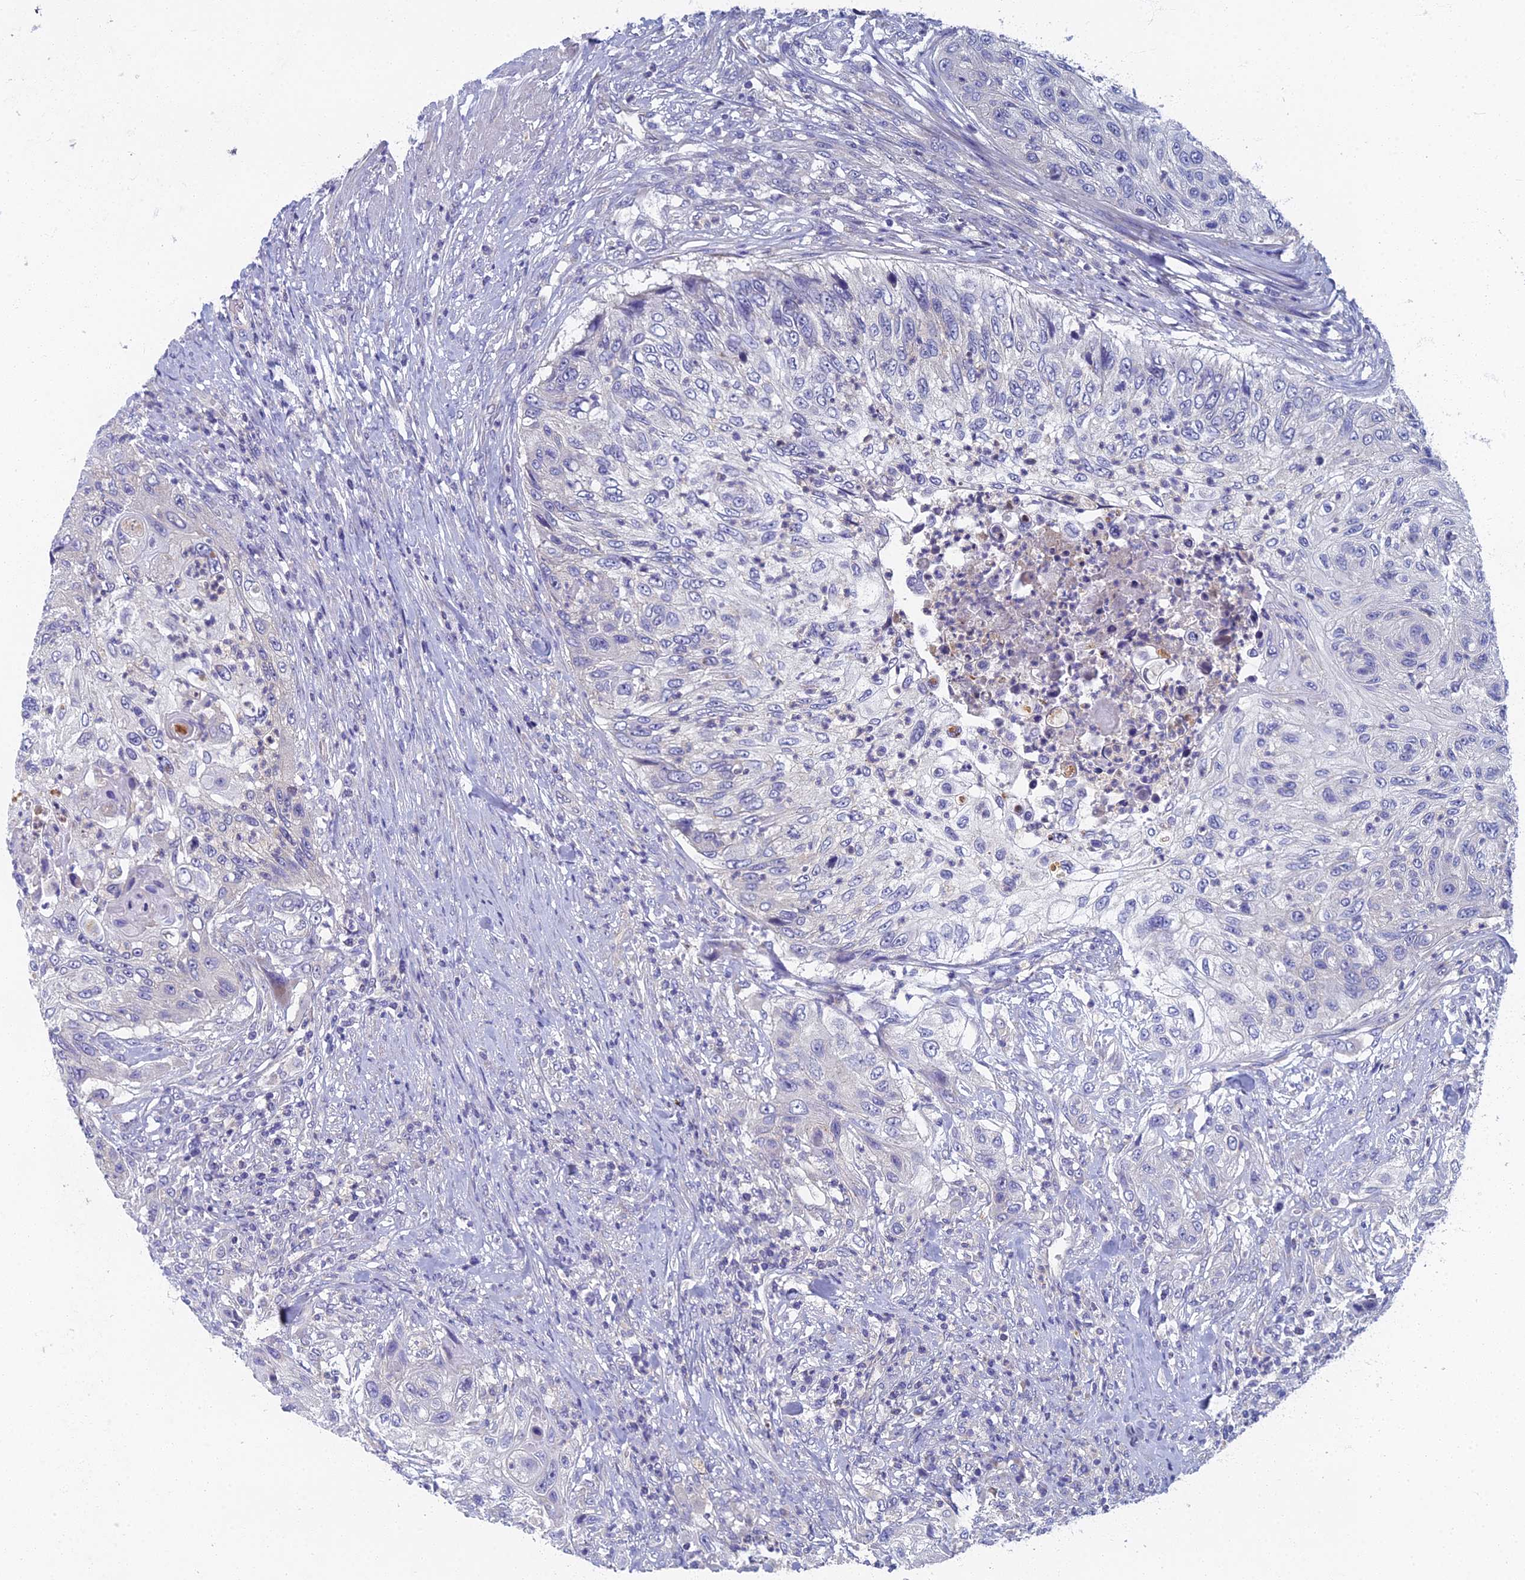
{"staining": {"intensity": "negative", "quantity": "none", "location": "none"}, "tissue": "urothelial cancer", "cell_type": "Tumor cells", "image_type": "cancer", "snomed": [{"axis": "morphology", "description": "Urothelial carcinoma, High grade"}, {"axis": "topography", "description": "Urinary bladder"}], "caption": "Immunohistochemistry (IHC) of urothelial cancer displays no staining in tumor cells. (DAB (3,3'-diaminobenzidine) immunohistochemistry visualized using brightfield microscopy, high magnification).", "gene": "SPIN4", "patient": {"sex": "female", "age": 60}}